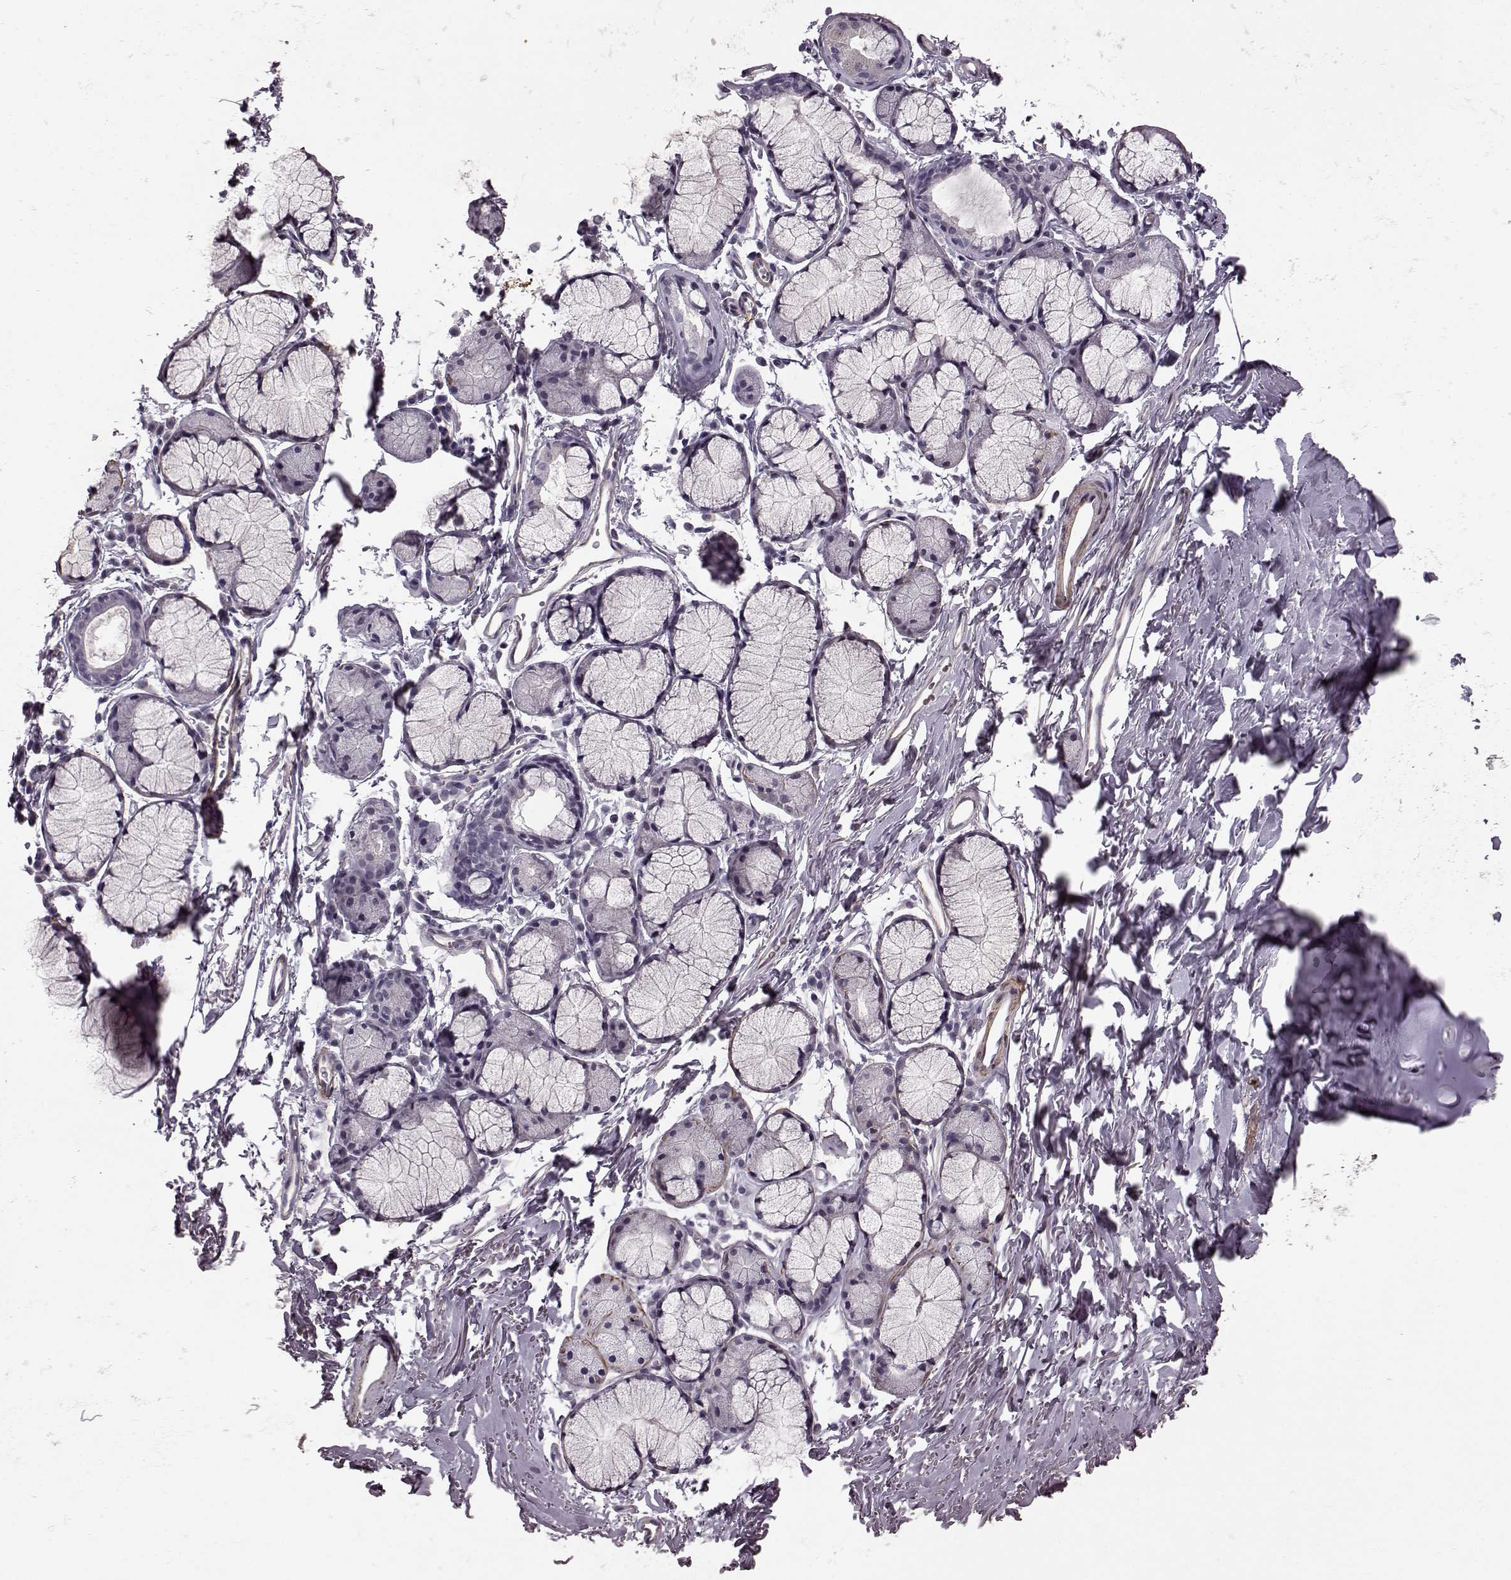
{"staining": {"intensity": "negative", "quantity": "none", "location": "none"}, "tissue": "soft tissue", "cell_type": "Chondrocytes", "image_type": "normal", "snomed": [{"axis": "morphology", "description": "Normal tissue, NOS"}, {"axis": "topography", "description": "Cartilage tissue"}, {"axis": "topography", "description": "Bronchus"}], "caption": "Immunohistochemistry histopathology image of normal soft tissue: human soft tissue stained with DAB (3,3'-diaminobenzidine) shows no significant protein staining in chondrocytes.", "gene": "SLCO3A1", "patient": {"sex": "female", "age": 79}}